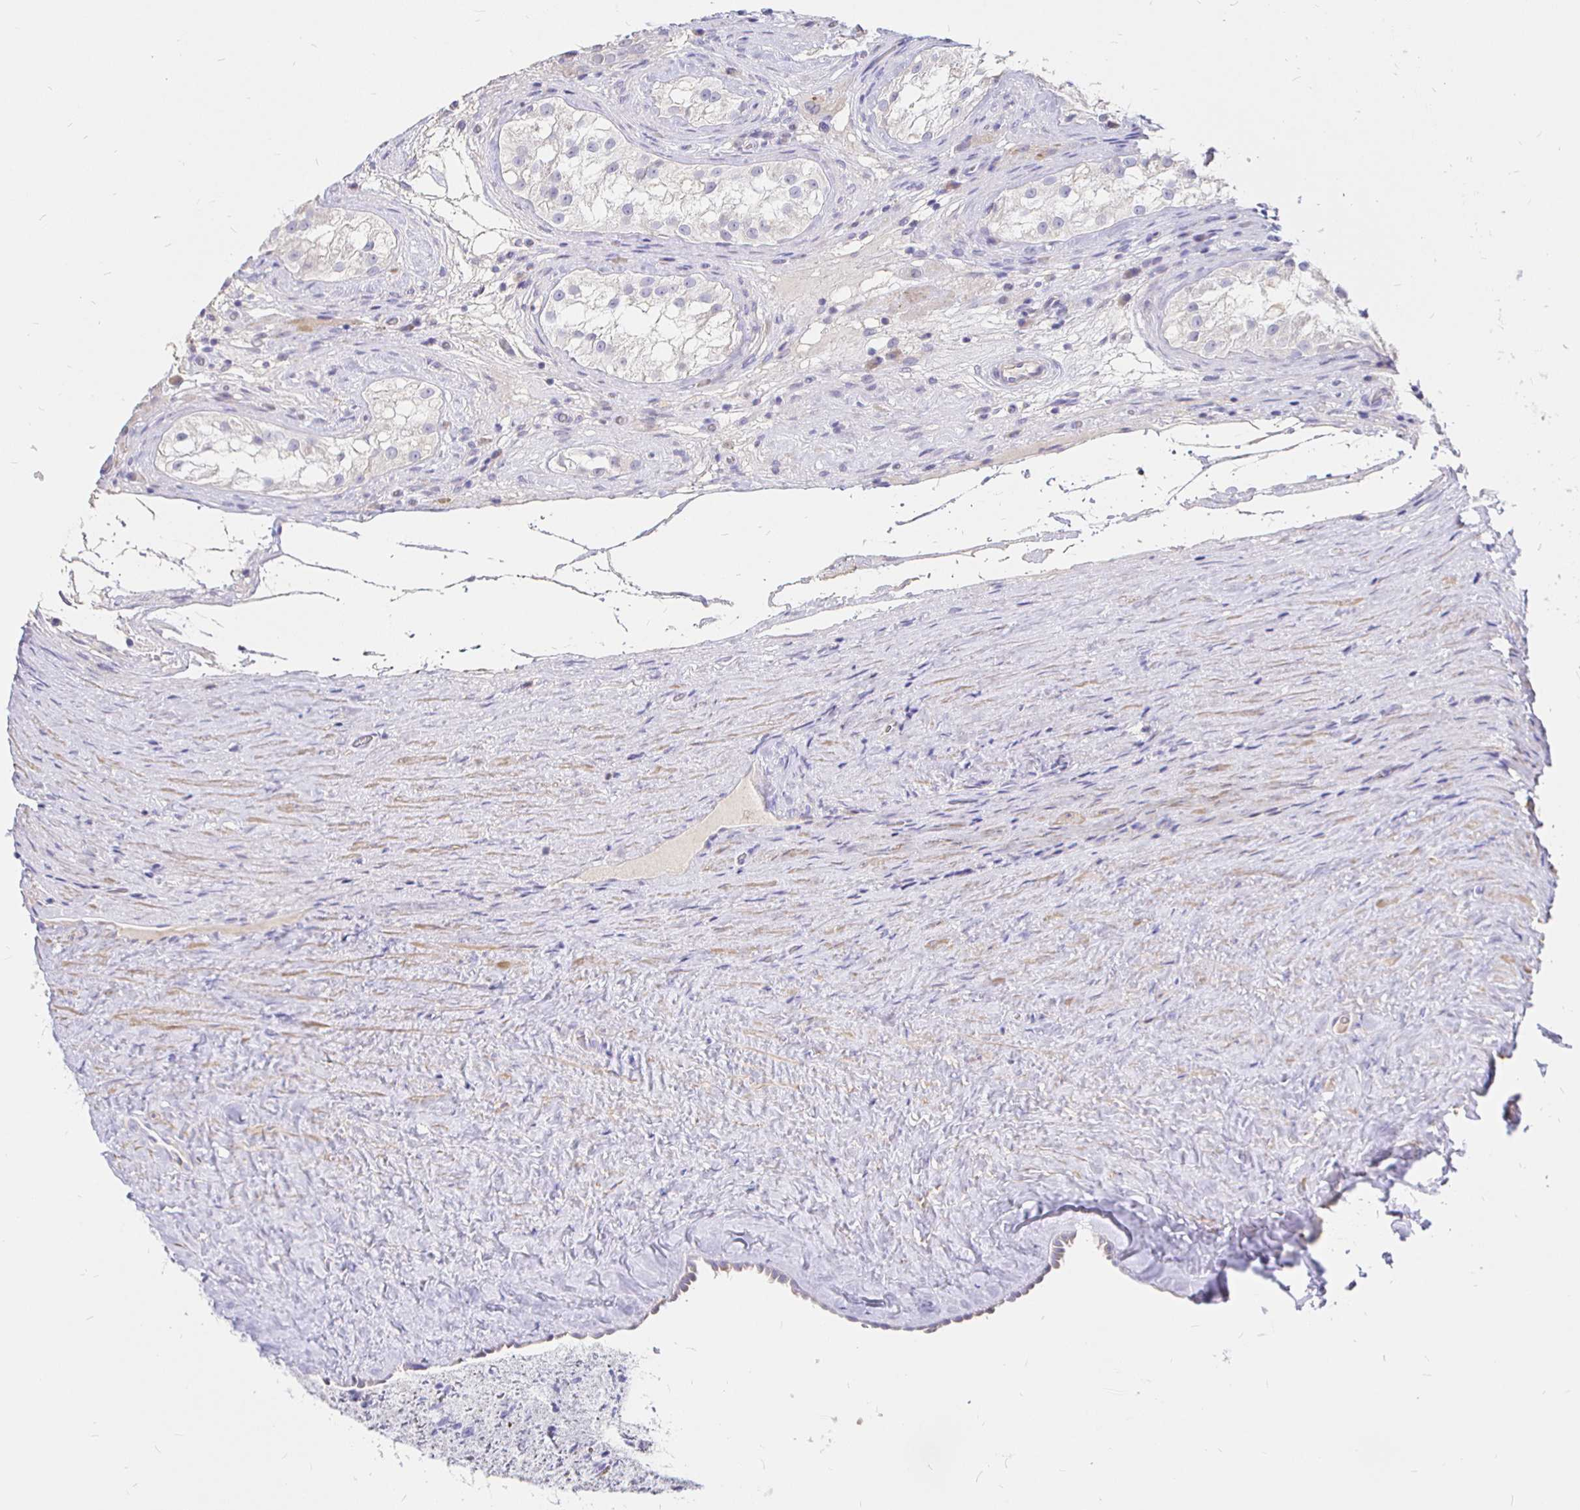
{"staining": {"intensity": "negative", "quantity": "none", "location": "none"}, "tissue": "testis cancer", "cell_type": "Tumor cells", "image_type": "cancer", "snomed": [{"axis": "morphology", "description": "Seminoma, NOS"}, {"axis": "morphology", "description": "Carcinoma, Embryonal, NOS"}, {"axis": "topography", "description": "Testis"}], "caption": "DAB immunohistochemical staining of human embryonal carcinoma (testis) shows no significant expression in tumor cells. Brightfield microscopy of IHC stained with DAB (3,3'-diaminobenzidine) (brown) and hematoxylin (blue), captured at high magnification.", "gene": "NECAB1", "patient": {"sex": "male", "age": 41}}